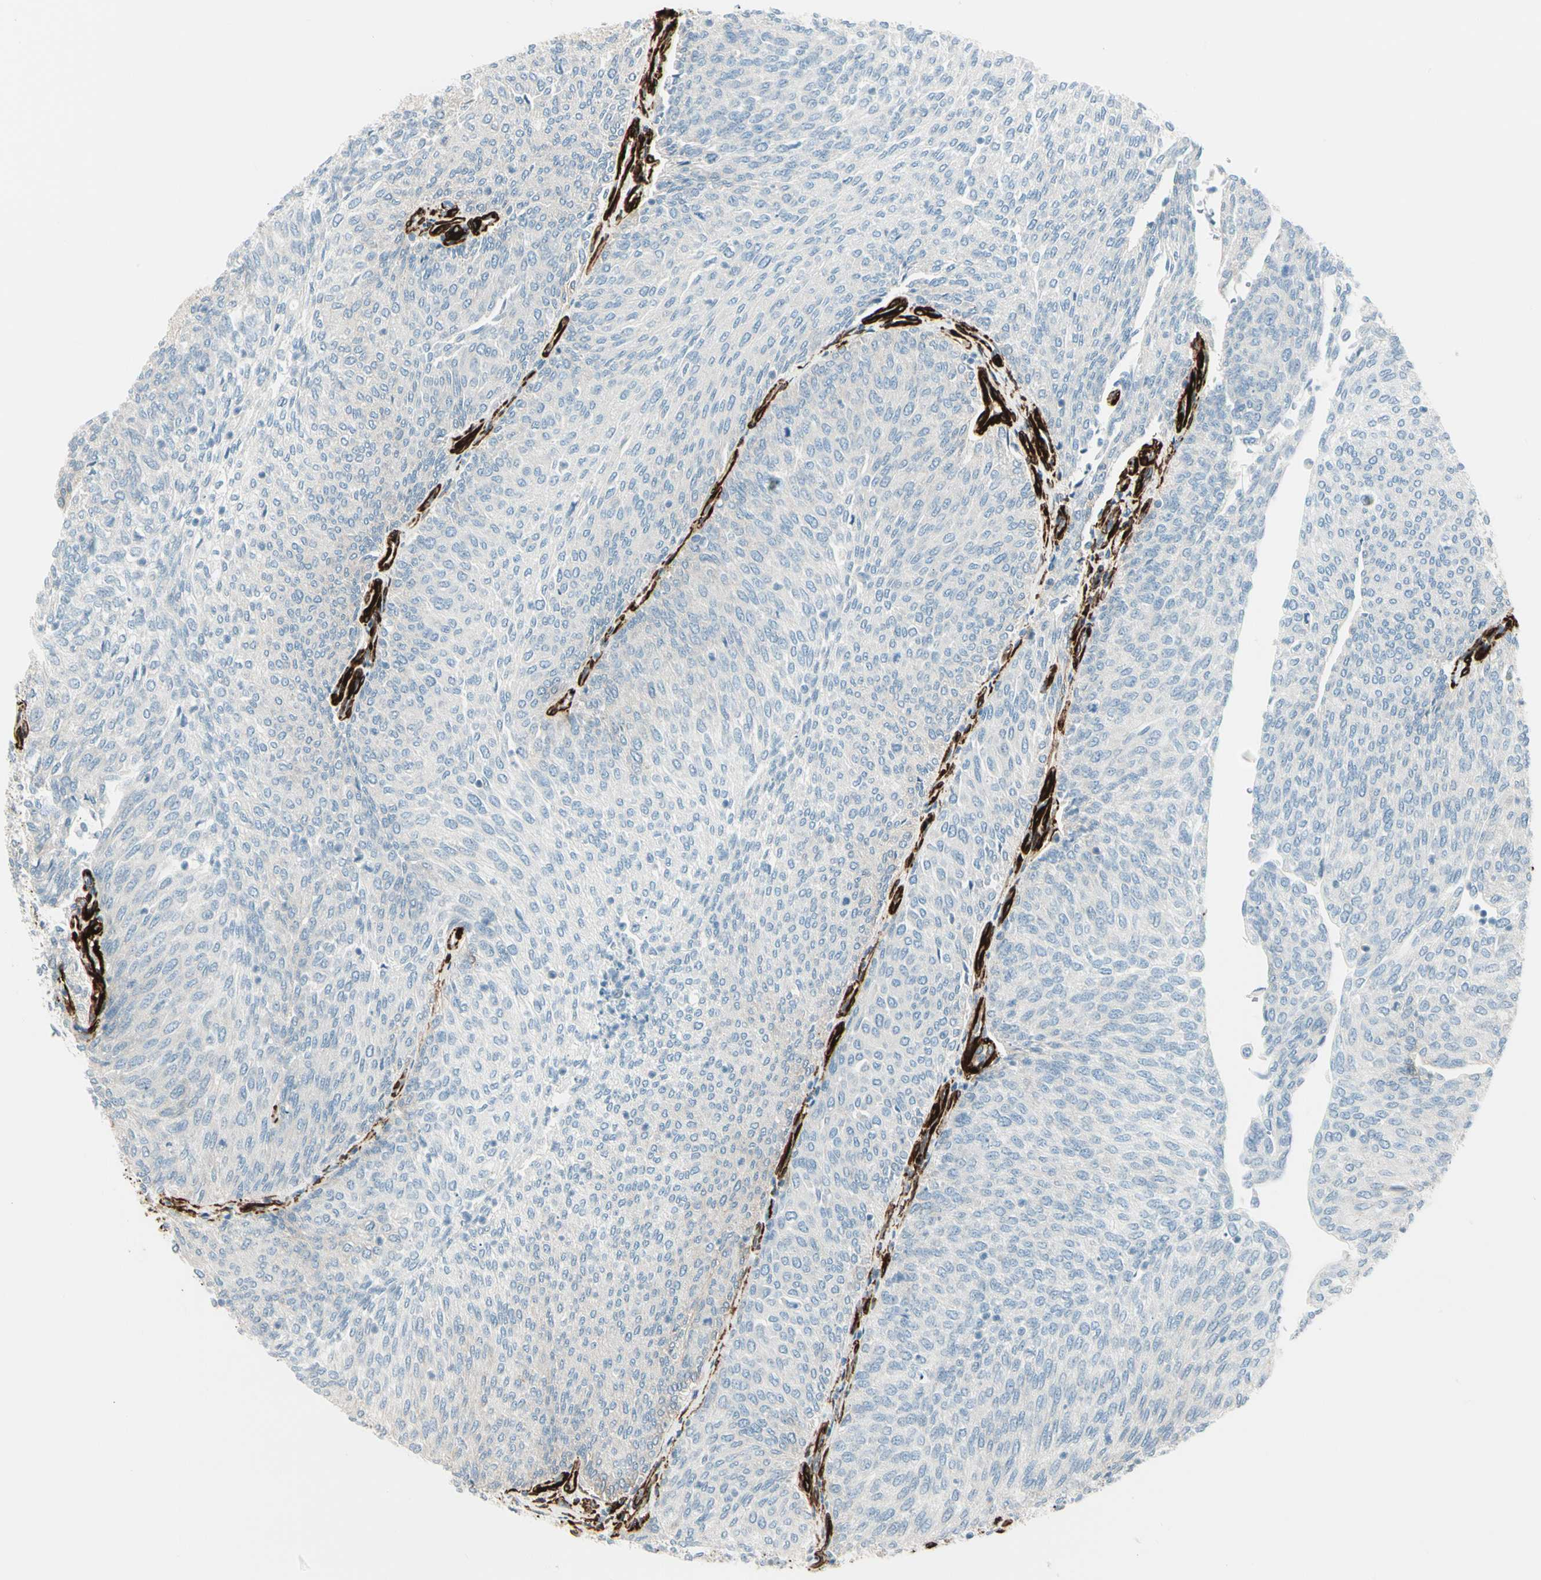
{"staining": {"intensity": "negative", "quantity": "none", "location": "none"}, "tissue": "urothelial cancer", "cell_type": "Tumor cells", "image_type": "cancer", "snomed": [{"axis": "morphology", "description": "Urothelial carcinoma, Low grade"}, {"axis": "topography", "description": "Urinary bladder"}], "caption": "Urothelial carcinoma (low-grade) was stained to show a protein in brown. There is no significant staining in tumor cells.", "gene": "CALD1", "patient": {"sex": "female", "age": 79}}